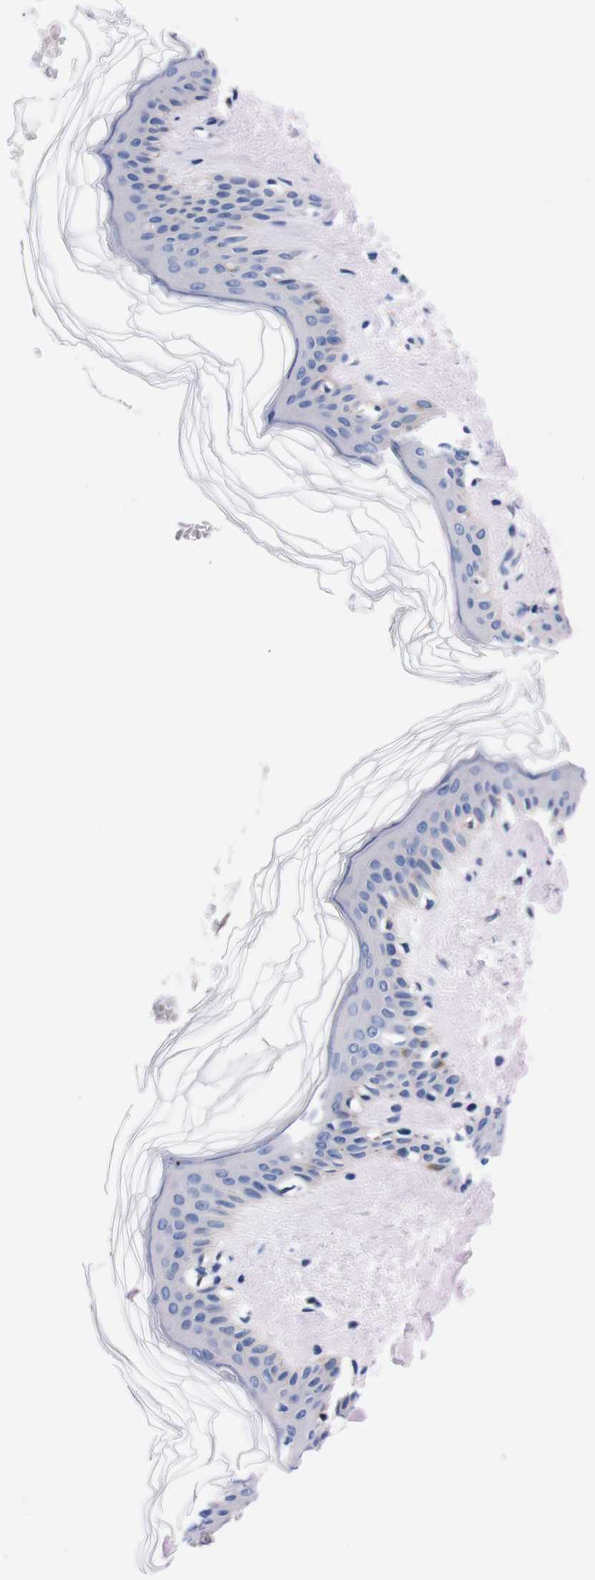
{"staining": {"intensity": "negative", "quantity": "none", "location": "none"}, "tissue": "skin", "cell_type": "Fibroblasts", "image_type": "normal", "snomed": [{"axis": "morphology", "description": "Normal tissue, NOS"}, {"axis": "topography", "description": "Skin"}], "caption": "Human skin stained for a protein using IHC demonstrates no staining in fibroblasts.", "gene": "NEBL", "patient": {"sex": "female", "age": 41}}